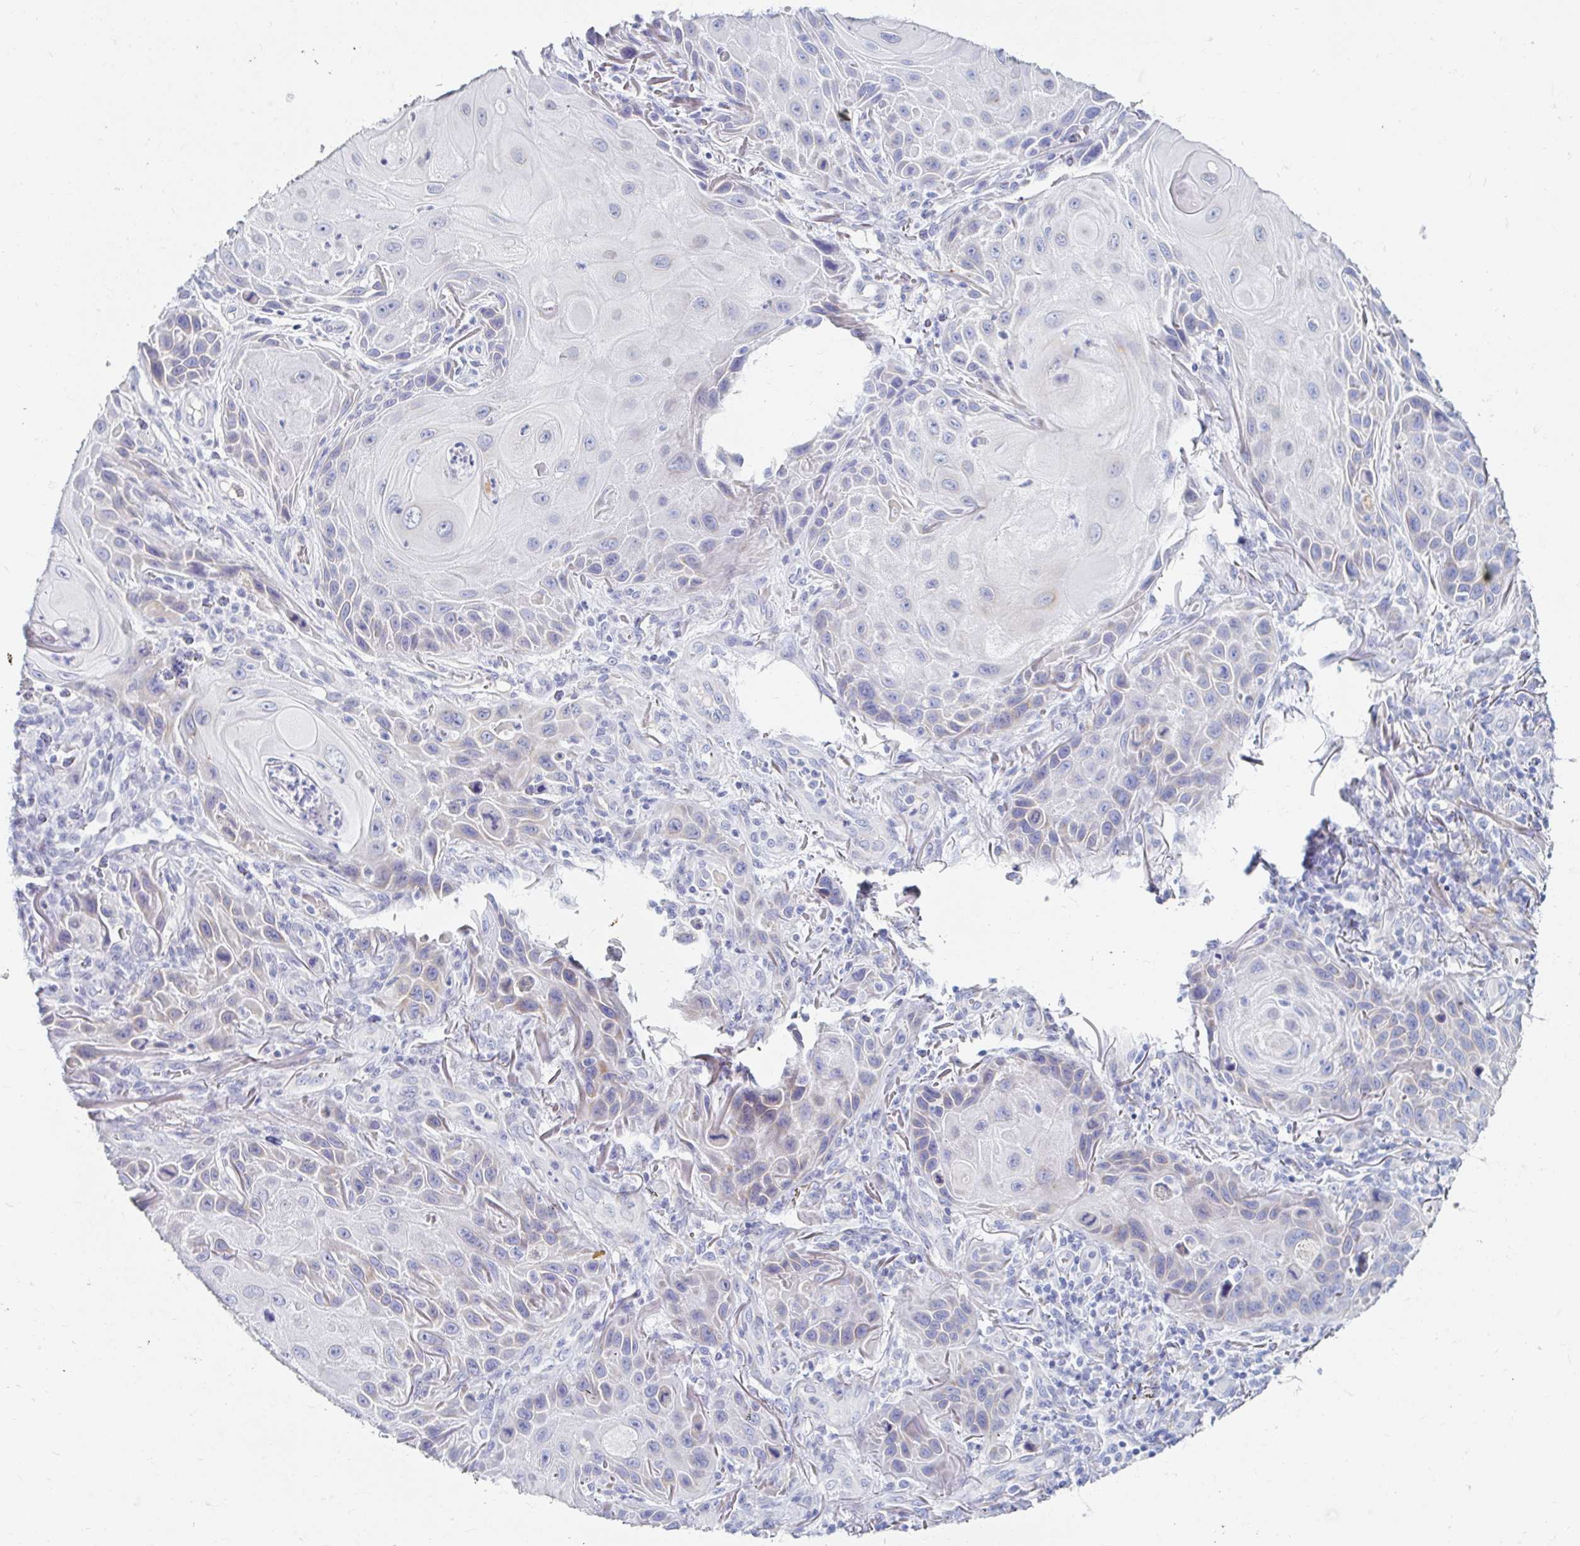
{"staining": {"intensity": "weak", "quantity": "<25%", "location": "cytoplasmic/membranous"}, "tissue": "skin cancer", "cell_type": "Tumor cells", "image_type": "cancer", "snomed": [{"axis": "morphology", "description": "Squamous cell carcinoma, NOS"}, {"axis": "topography", "description": "Skin"}], "caption": "Immunohistochemical staining of squamous cell carcinoma (skin) demonstrates no significant staining in tumor cells.", "gene": "MYLK2", "patient": {"sex": "female", "age": 94}}